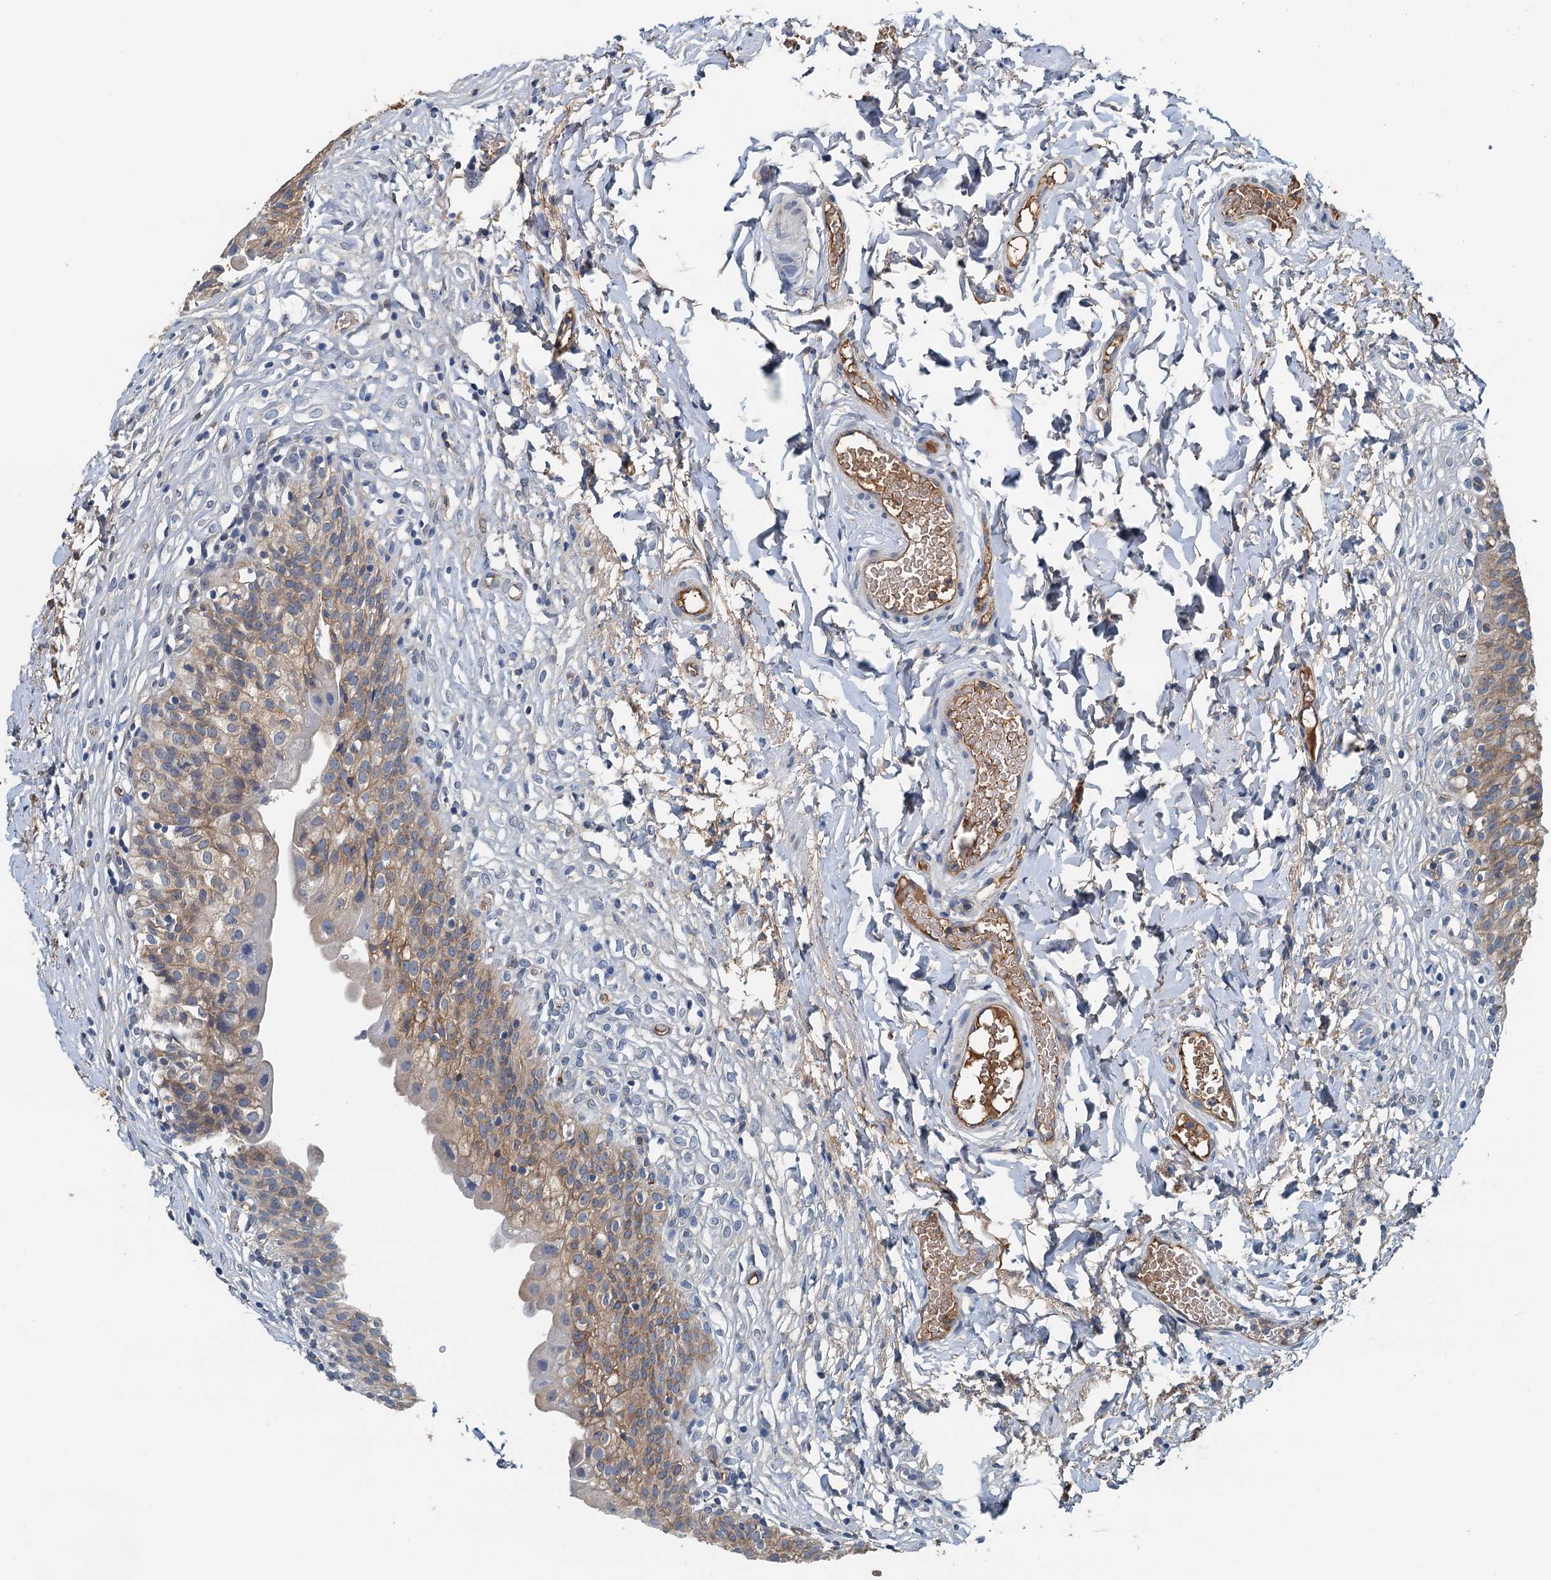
{"staining": {"intensity": "moderate", "quantity": ">75%", "location": "cytoplasmic/membranous"}, "tissue": "urinary bladder", "cell_type": "Urothelial cells", "image_type": "normal", "snomed": [{"axis": "morphology", "description": "Normal tissue, NOS"}, {"axis": "topography", "description": "Urinary bladder"}], "caption": "An immunohistochemistry photomicrograph of benign tissue is shown. Protein staining in brown highlights moderate cytoplasmic/membranous positivity in urinary bladder within urothelial cells. (DAB = brown stain, brightfield microscopy at high magnification).", "gene": "LSM14B", "patient": {"sex": "male", "age": 55}}